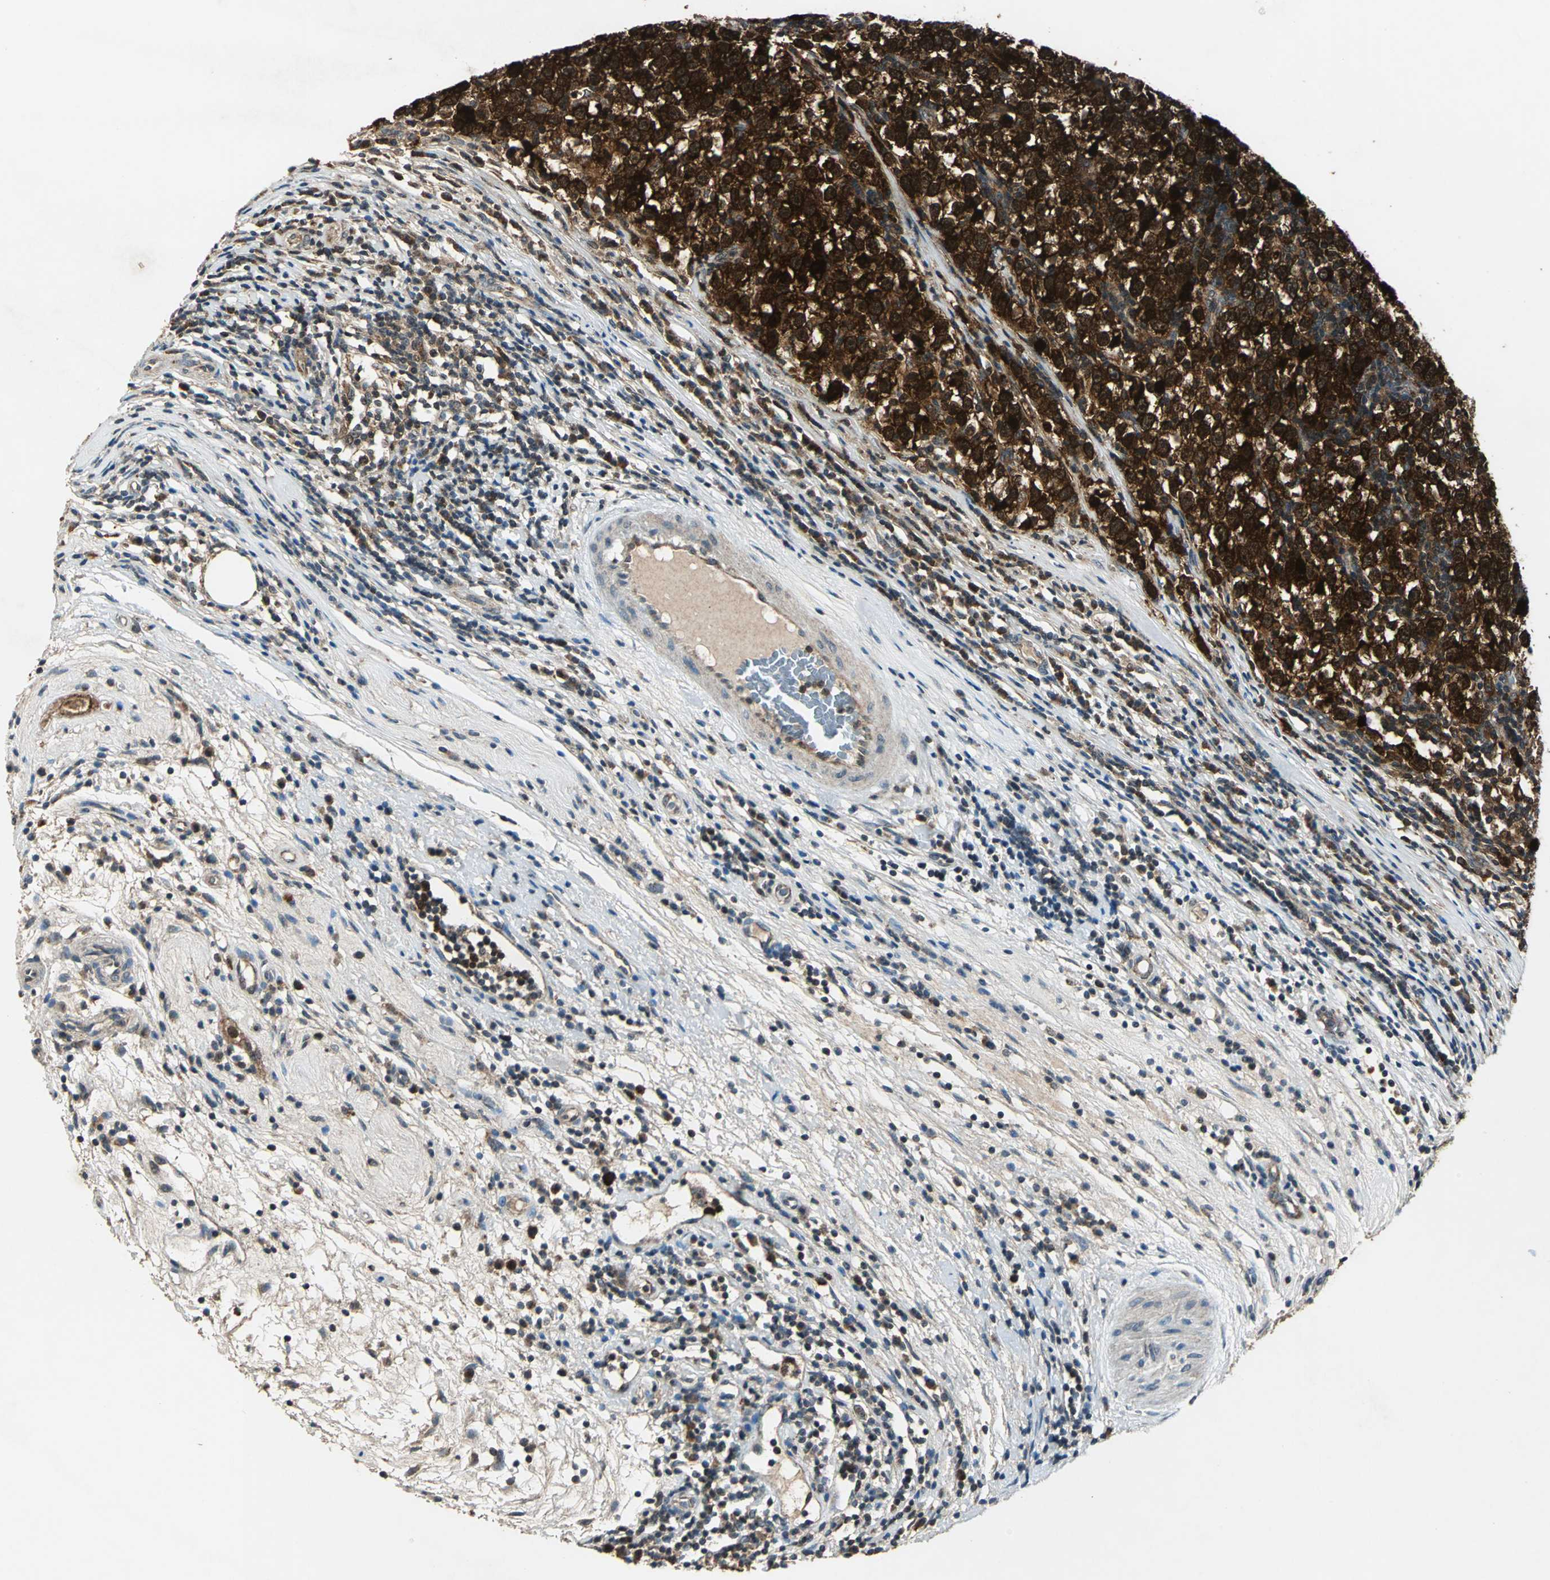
{"staining": {"intensity": "strong", "quantity": ">75%", "location": "cytoplasmic/membranous,nuclear"}, "tissue": "testis cancer", "cell_type": "Tumor cells", "image_type": "cancer", "snomed": [{"axis": "morphology", "description": "Seminoma, NOS"}, {"axis": "topography", "description": "Testis"}], "caption": "Protein expression by immunohistochemistry (IHC) reveals strong cytoplasmic/membranous and nuclear expression in about >75% of tumor cells in testis seminoma.", "gene": "AHSA1", "patient": {"sex": "male", "age": 43}}